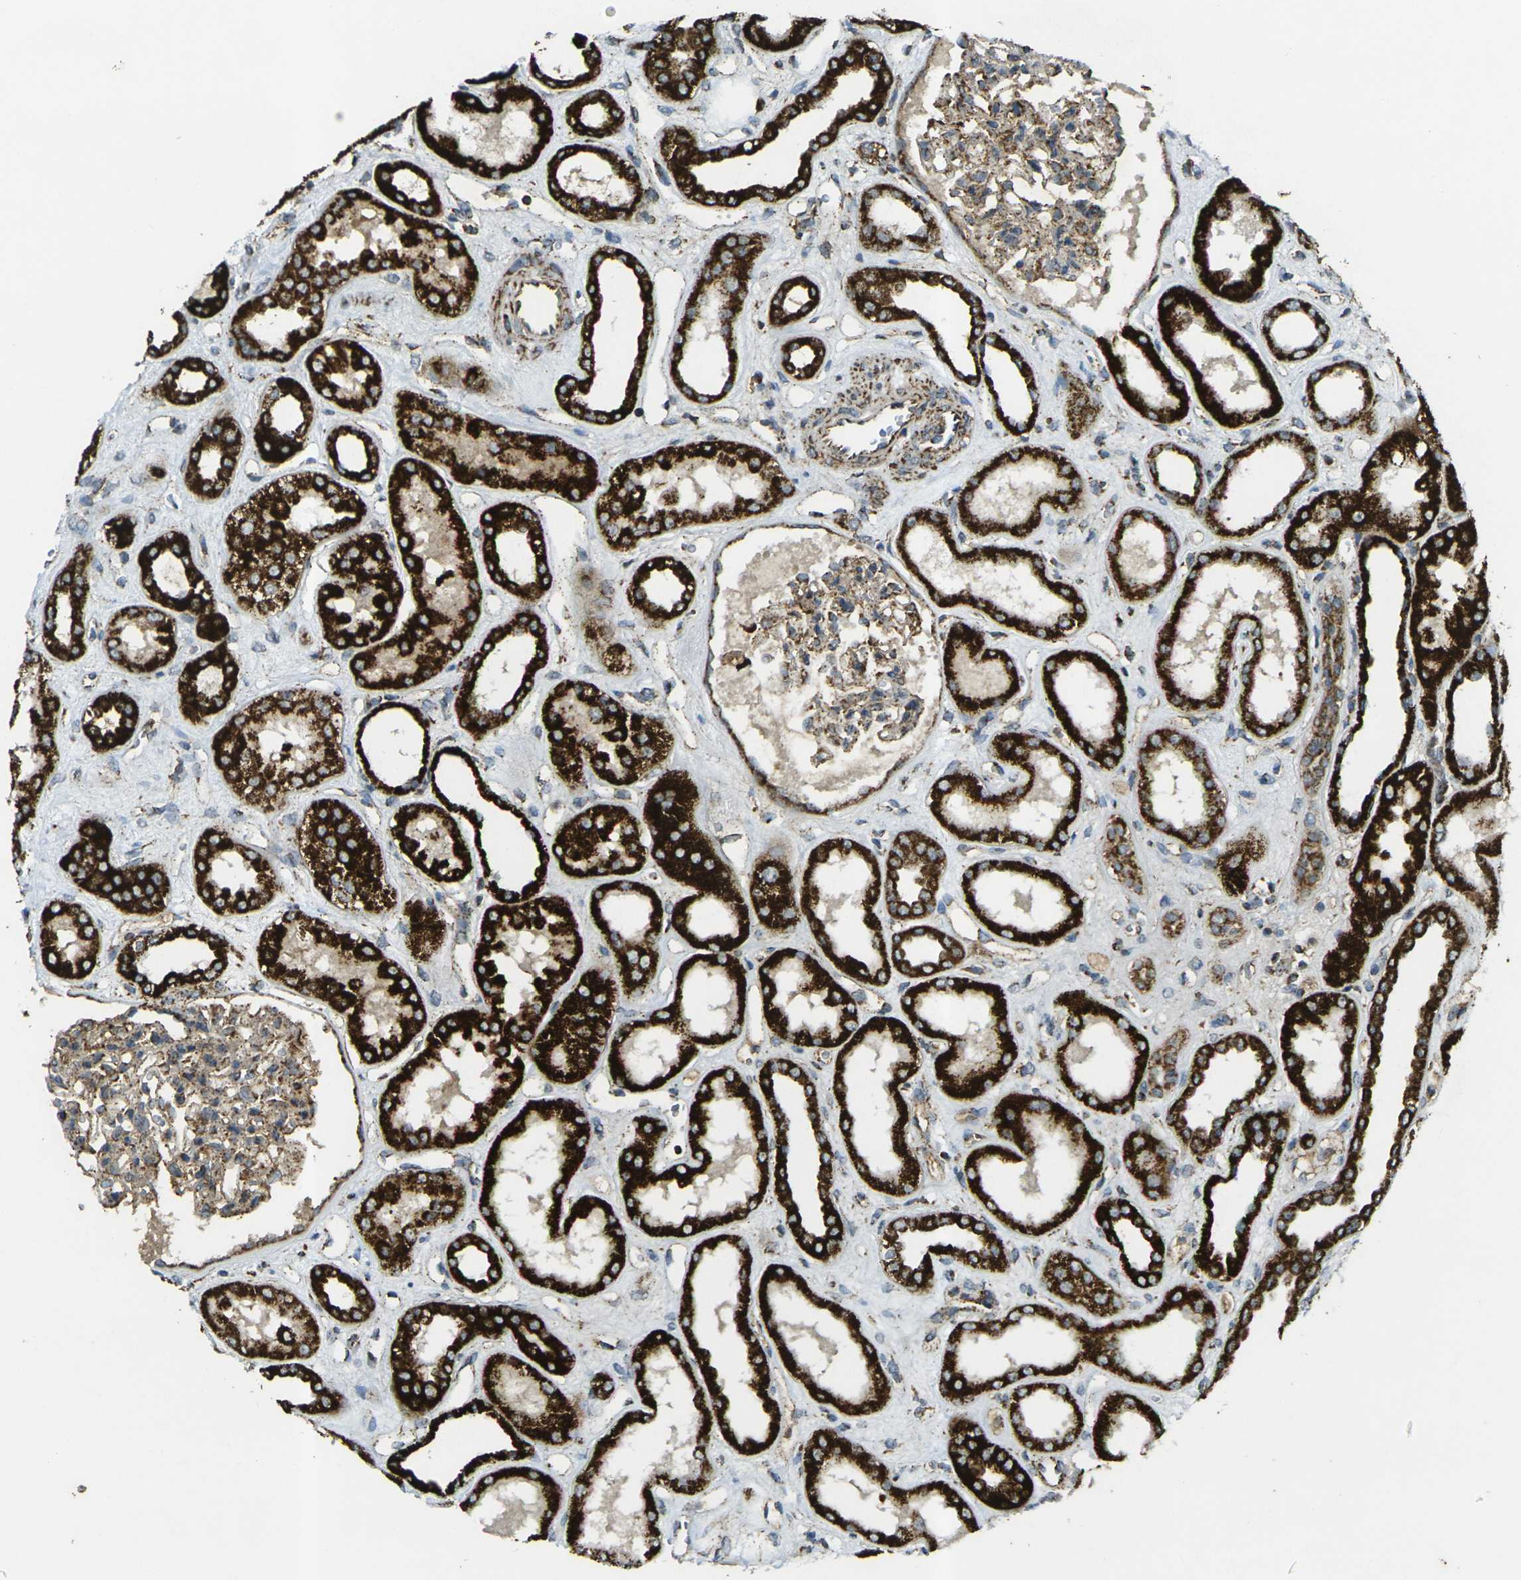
{"staining": {"intensity": "moderate", "quantity": ">75%", "location": "cytoplasmic/membranous"}, "tissue": "kidney", "cell_type": "Cells in glomeruli", "image_type": "normal", "snomed": [{"axis": "morphology", "description": "Normal tissue, NOS"}, {"axis": "topography", "description": "Kidney"}], "caption": "About >75% of cells in glomeruli in benign human kidney reveal moderate cytoplasmic/membranous protein staining as visualized by brown immunohistochemical staining.", "gene": "IGF1R", "patient": {"sex": "male", "age": 59}}